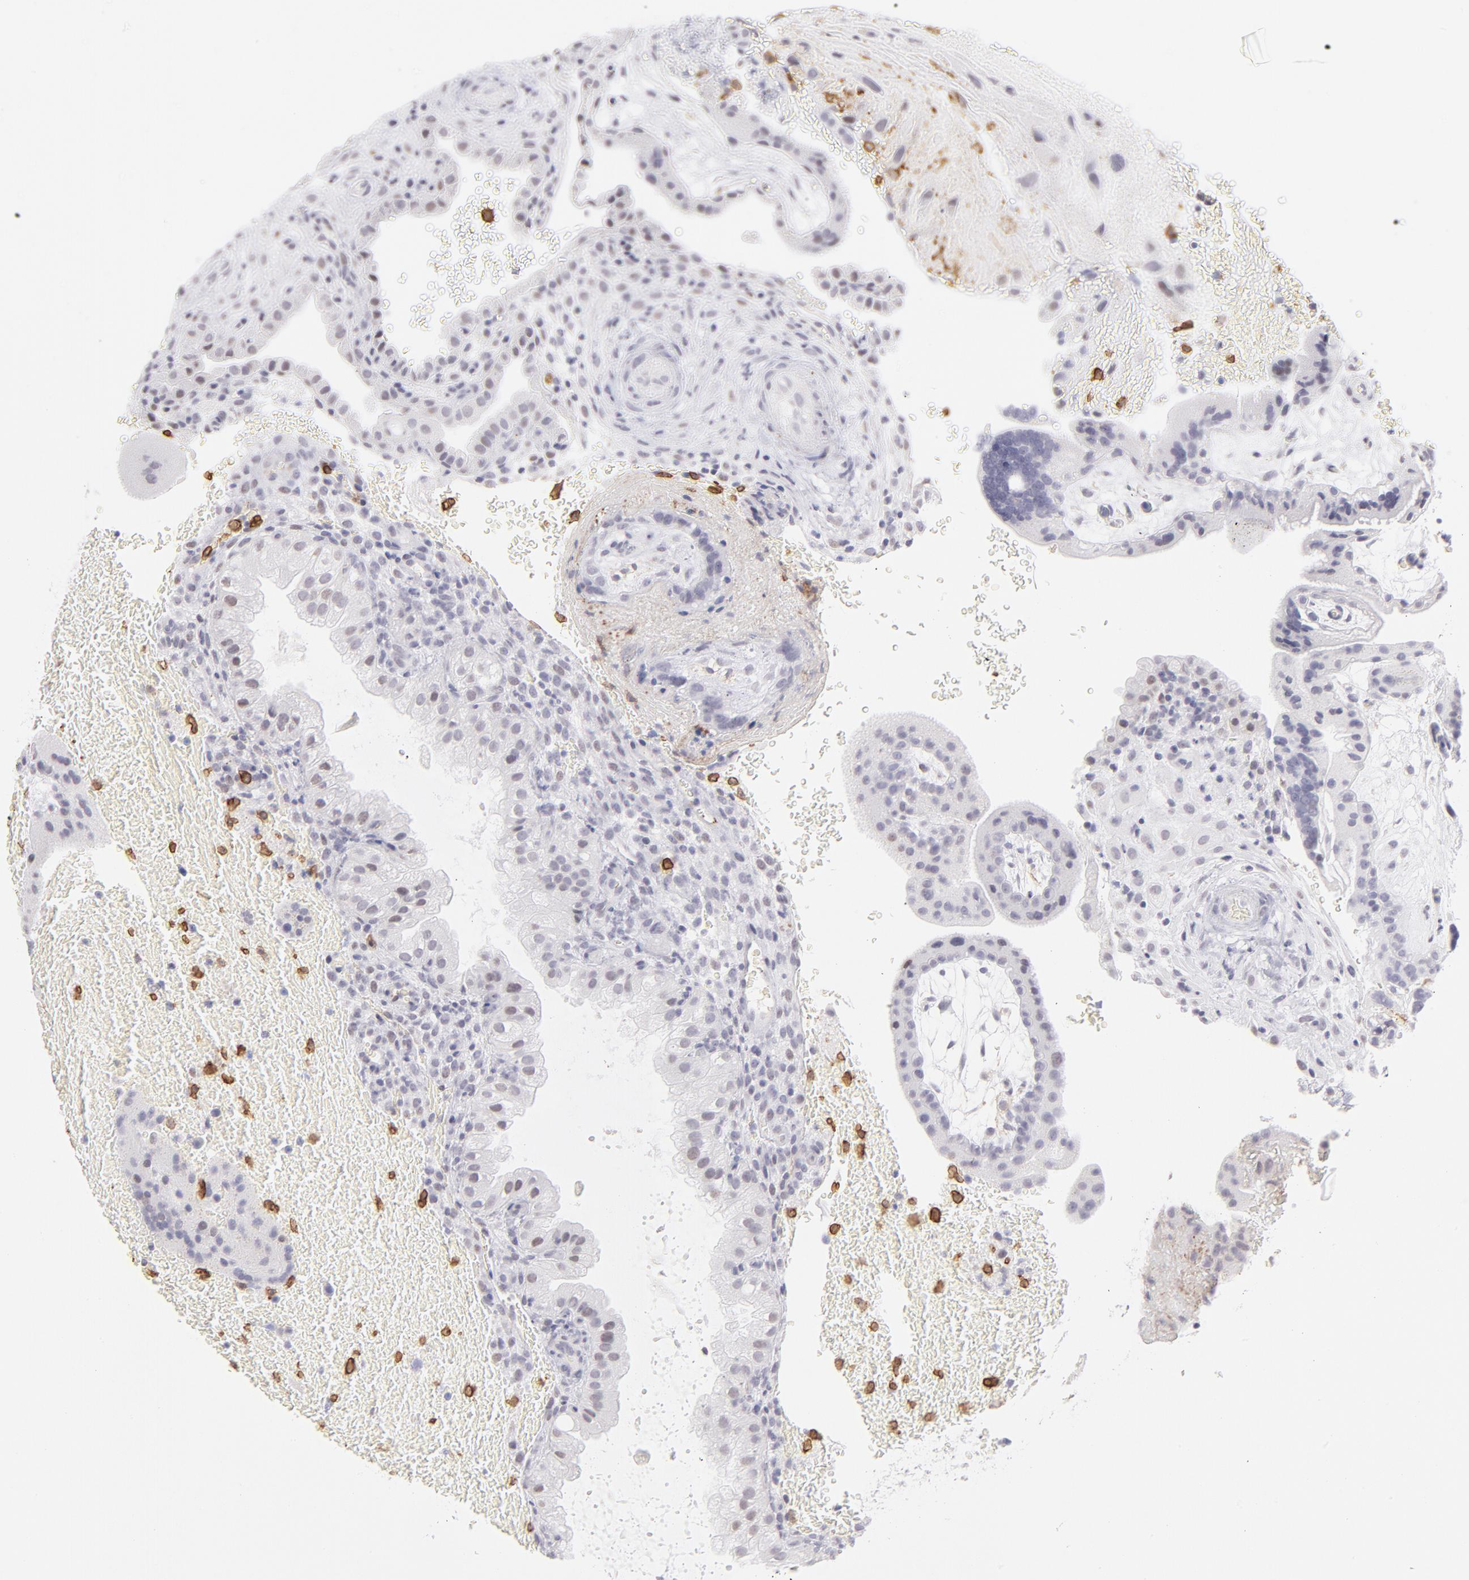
{"staining": {"intensity": "weak", "quantity": "<25%", "location": "nuclear"}, "tissue": "placenta", "cell_type": "Decidual cells", "image_type": "normal", "snomed": [{"axis": "morphology", "description": "Normal tissue, NOS"}, {"axis": "topography", "description": "Placenta"}], "caption": "IHC of normal placenta demonstrates no positivity in decidual cells. (DAB immunohistochemistry with hematoxylin counter stain).", "gene": "LTB4R", "patient": {"sex": "female", "age": 19}}